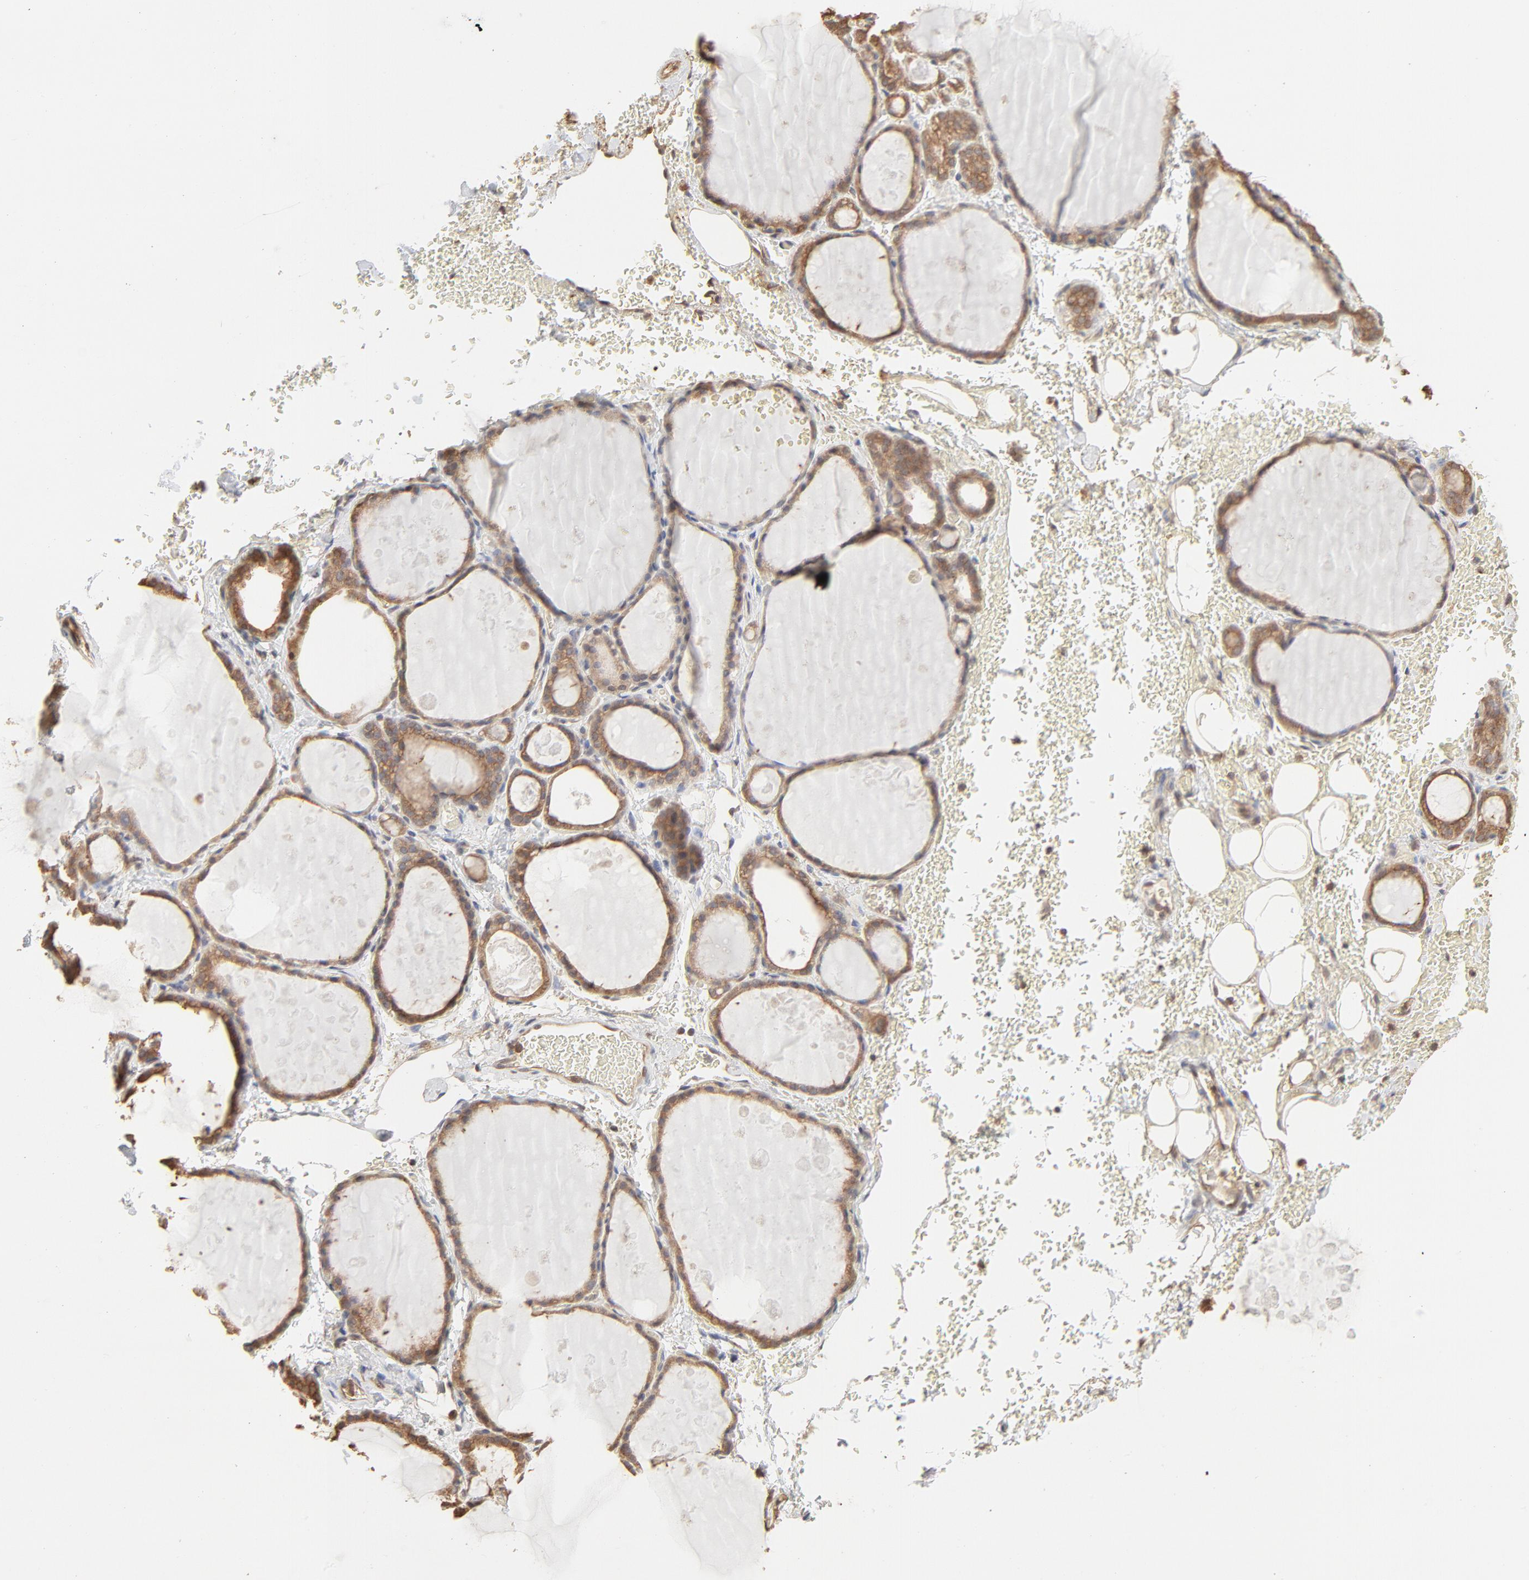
{"staining": {"intensity": "moderate", "quantity": ">75%", "location": "cytoplasmic/membranous"}, "tissue": "thyroid gland", "cell_type": "Glandular cells", "image_type": "normal", "snomed": [{"axis": "morphology", "description": "Normal tissue, NOS"}, {"axis": "topography", "description": "Thyroid gland"}], "caption": "Immunohistochemistry histopathology image of normal thyroid gland: human thyroid gland stained using immunohistochemistry demonstrates medium levels of moderate protein expression localized specifically in the cytoplasmic/membranous of glandular cells, appearing as a cytoplasmic/membranous brown color.", "gene": "PPP2CA", "patient": {"sex": "male", "age": 61}}